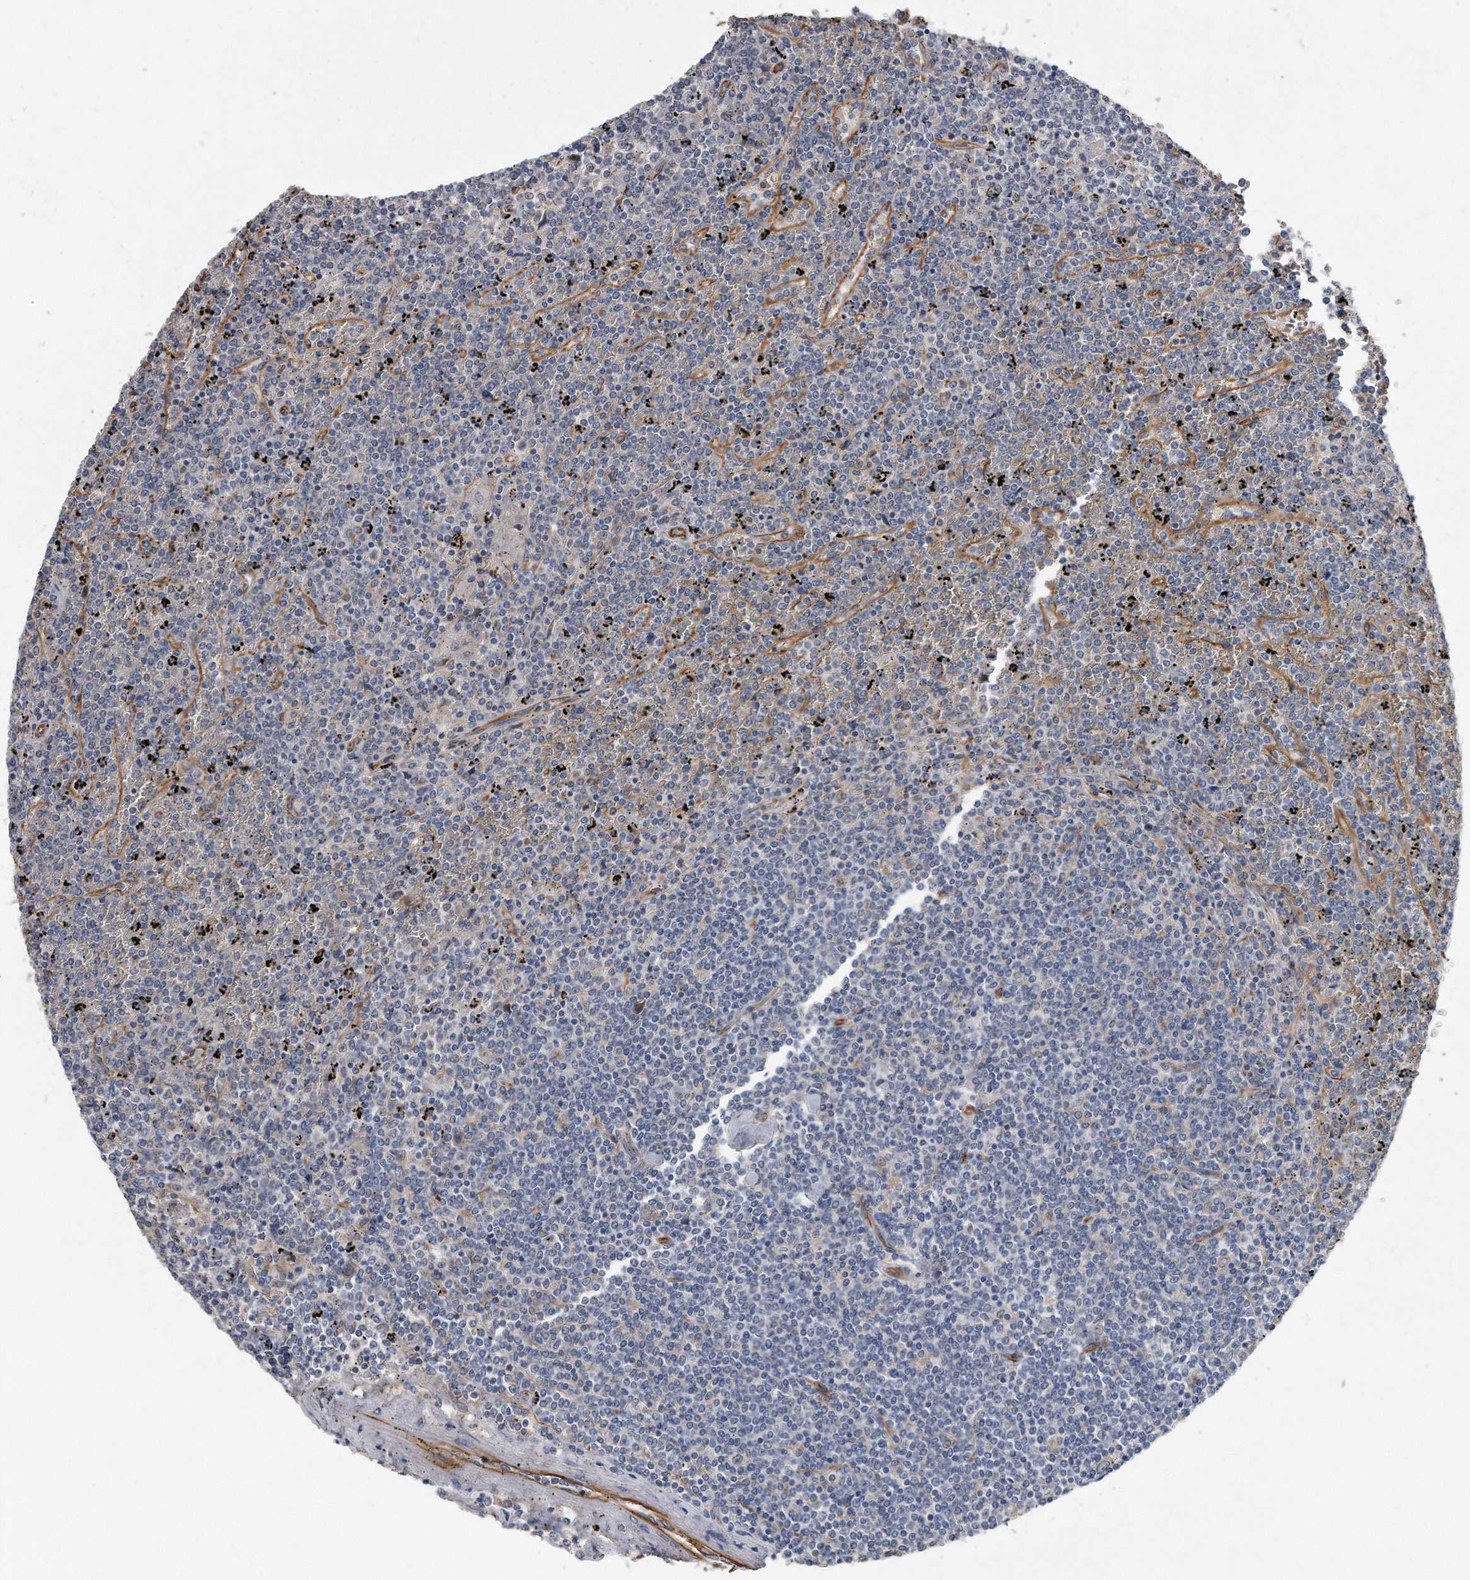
{"staining": {"intensity": "negative", "quantity": "none", "location": "none"}, "tissue": "lymphoma", "cell_type": "Tumor cells", "image_type": "cancer", "snomed": [{"axis": "morphology", "description": "Malignant lymphoma, non-Hodgkin's type, Low grade"}, {"axis": "topography", "description": "Spleen"}], "caption": "The histopathology image shows no significant staining in tumor cells of lymphoma. (Immunohistochemistry, brightfield microscopy, high magnification).", "gene": "GPC1", "patient": {"sex": "female", "age": 19}}